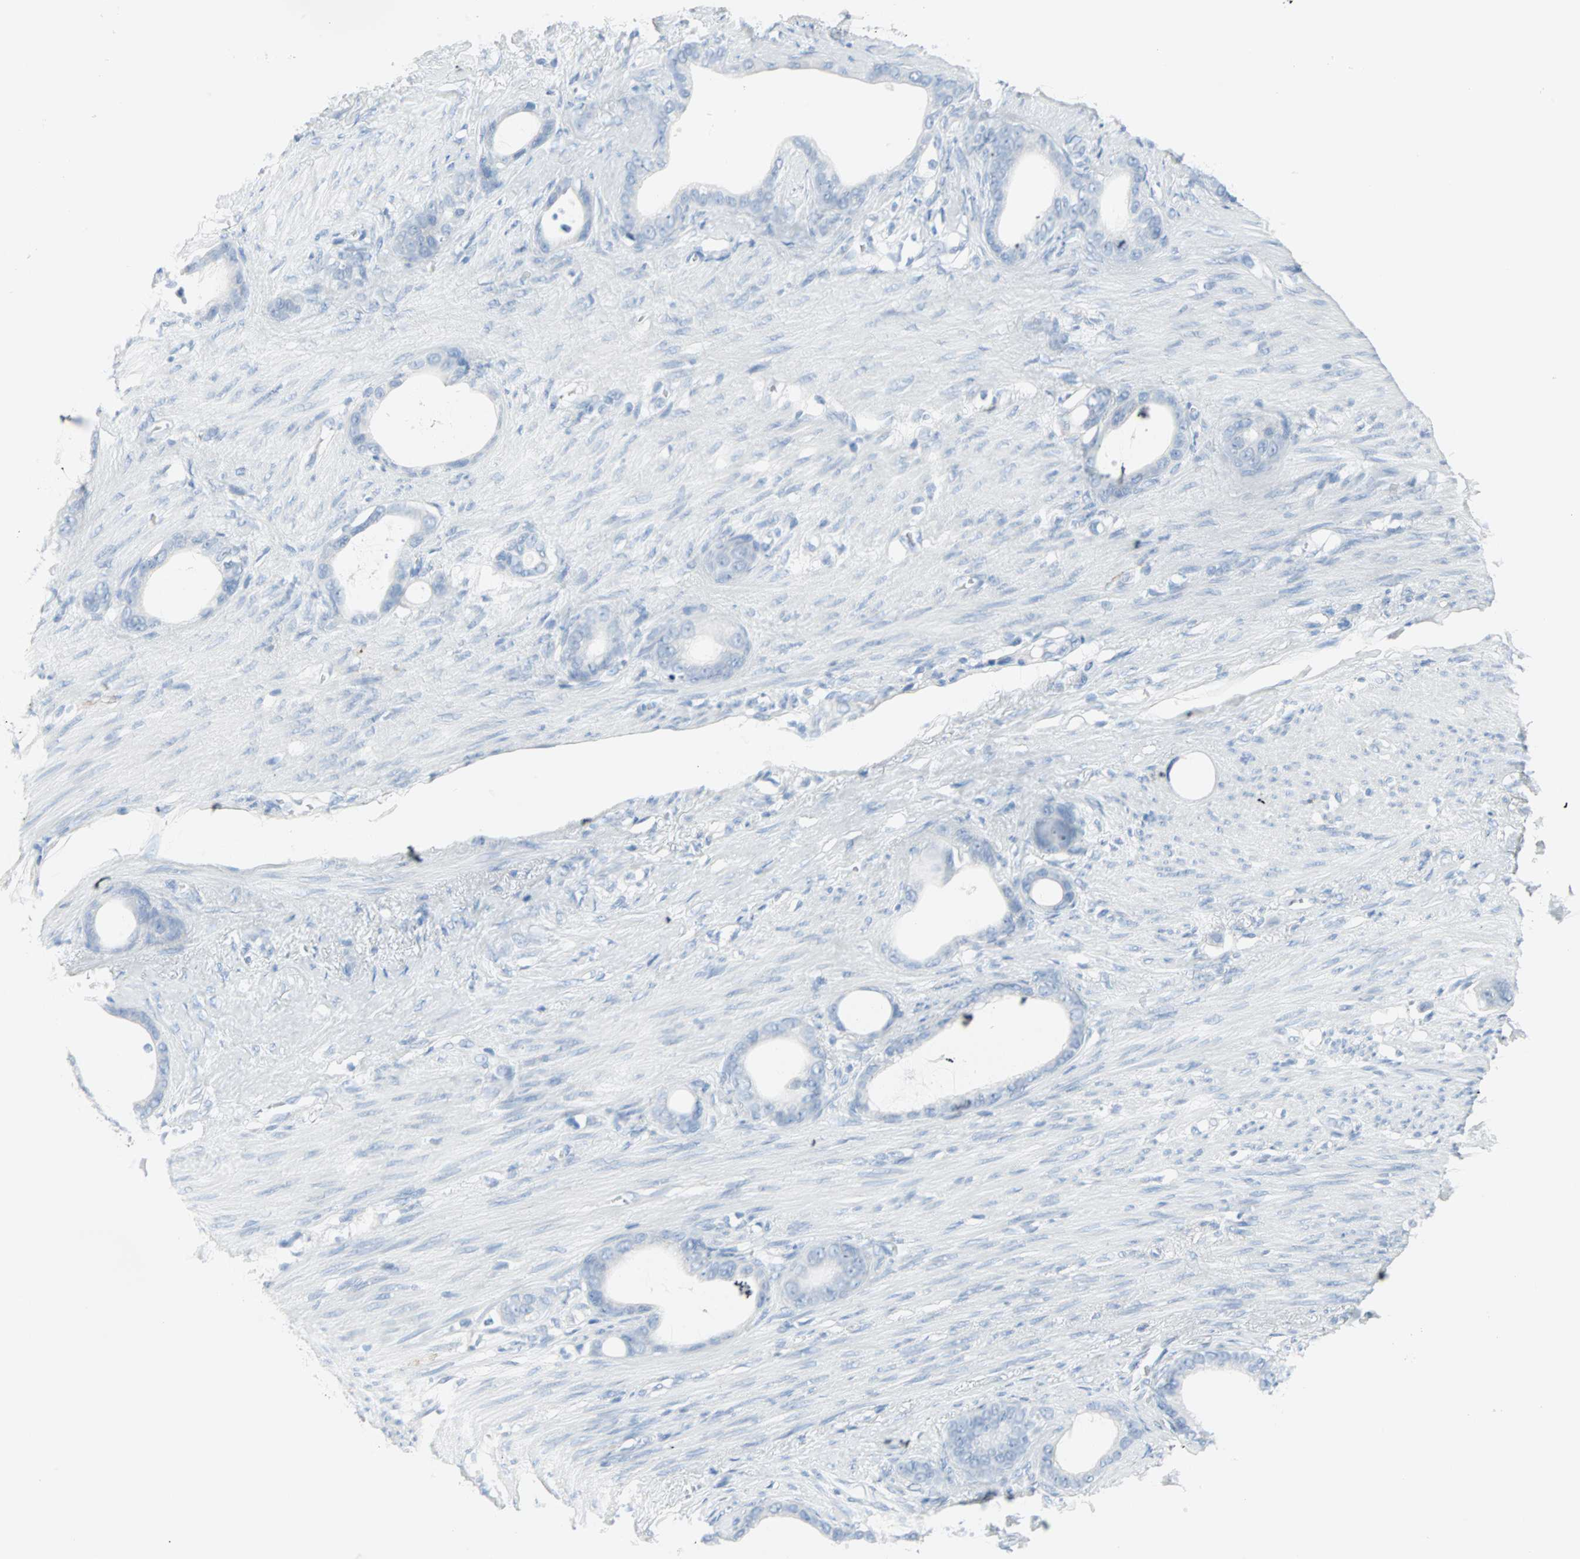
{"staining": {"intensity": "negative", "quantity": "none", "location": "none"}, "tissue": "stomach cancer", "cell_type": "Tumor cells", "image_type": "cancer", "snomed": [{"axis": "morphology", "description": "Adenocarcinoma, NOS"}, {"axis": "topography", "description": "Stomach"}], "caption": "Tumor cells are negative for protein expression in human stomach cancer. Nuclei are stained in blue.", "gene": "STX1A", "patient": {"sex": "female", "age": 75}}